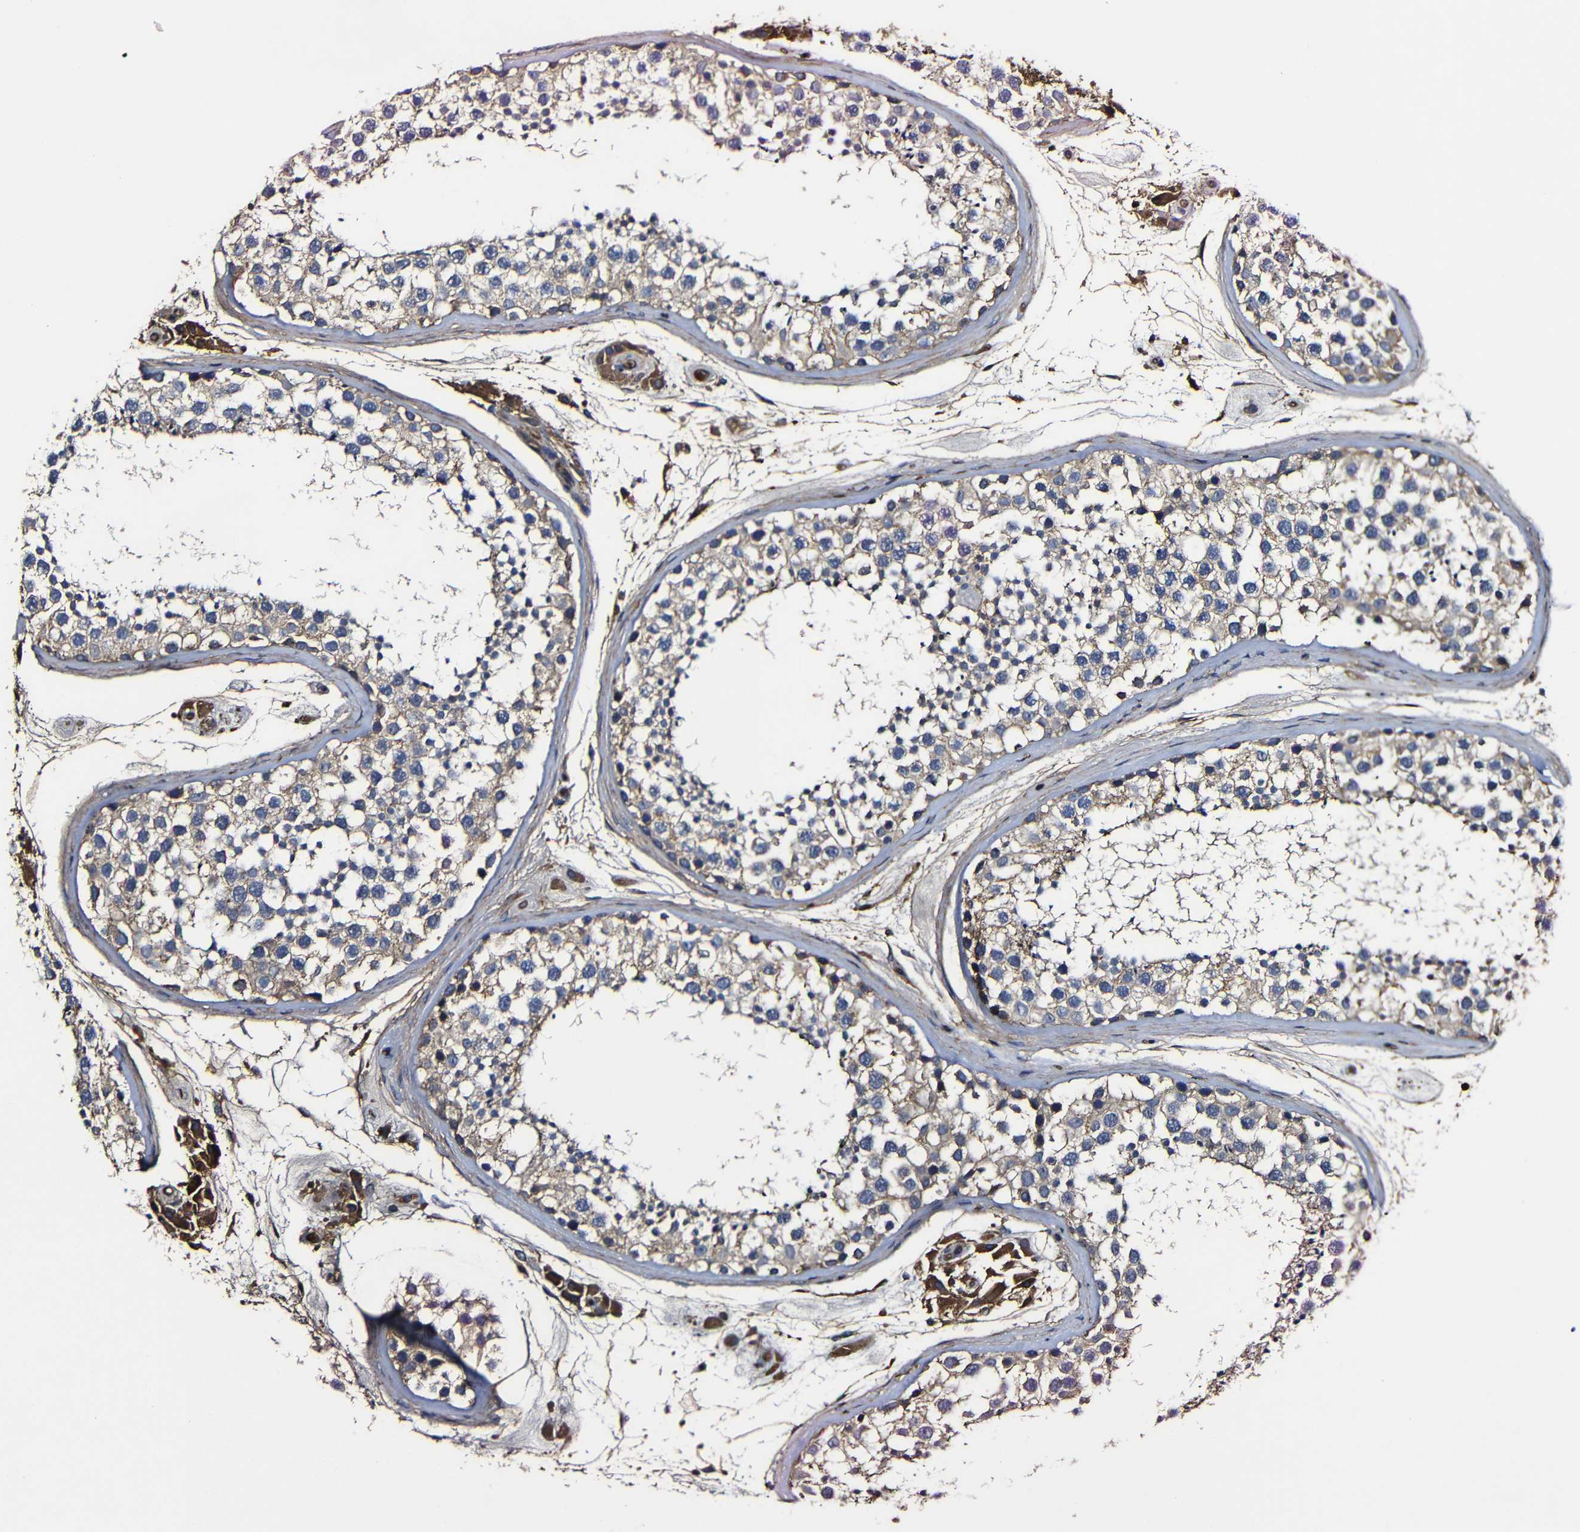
{"staining": {"intensity": "moderate", "quantity": ">75%", "location": "cytoplasmic/membranous,nuclear"}, "tissue": "testis", "cell_type": "Cells in seminiferous ducts", "image_type": "normal", "snomed": [{"axis": "morphology", "description": "Normal tissue, NOS"}, {"axis": "topography", "description": "Testis"}], "caption": "Protein expression by IHC demonstrates moderate cytoplasmic/membranous,nuclear positivity in about >75% of cells in seminiferous ducts in normal testis.", "gene": "MSN", "patient": {"sex": "male", "age": 46}}